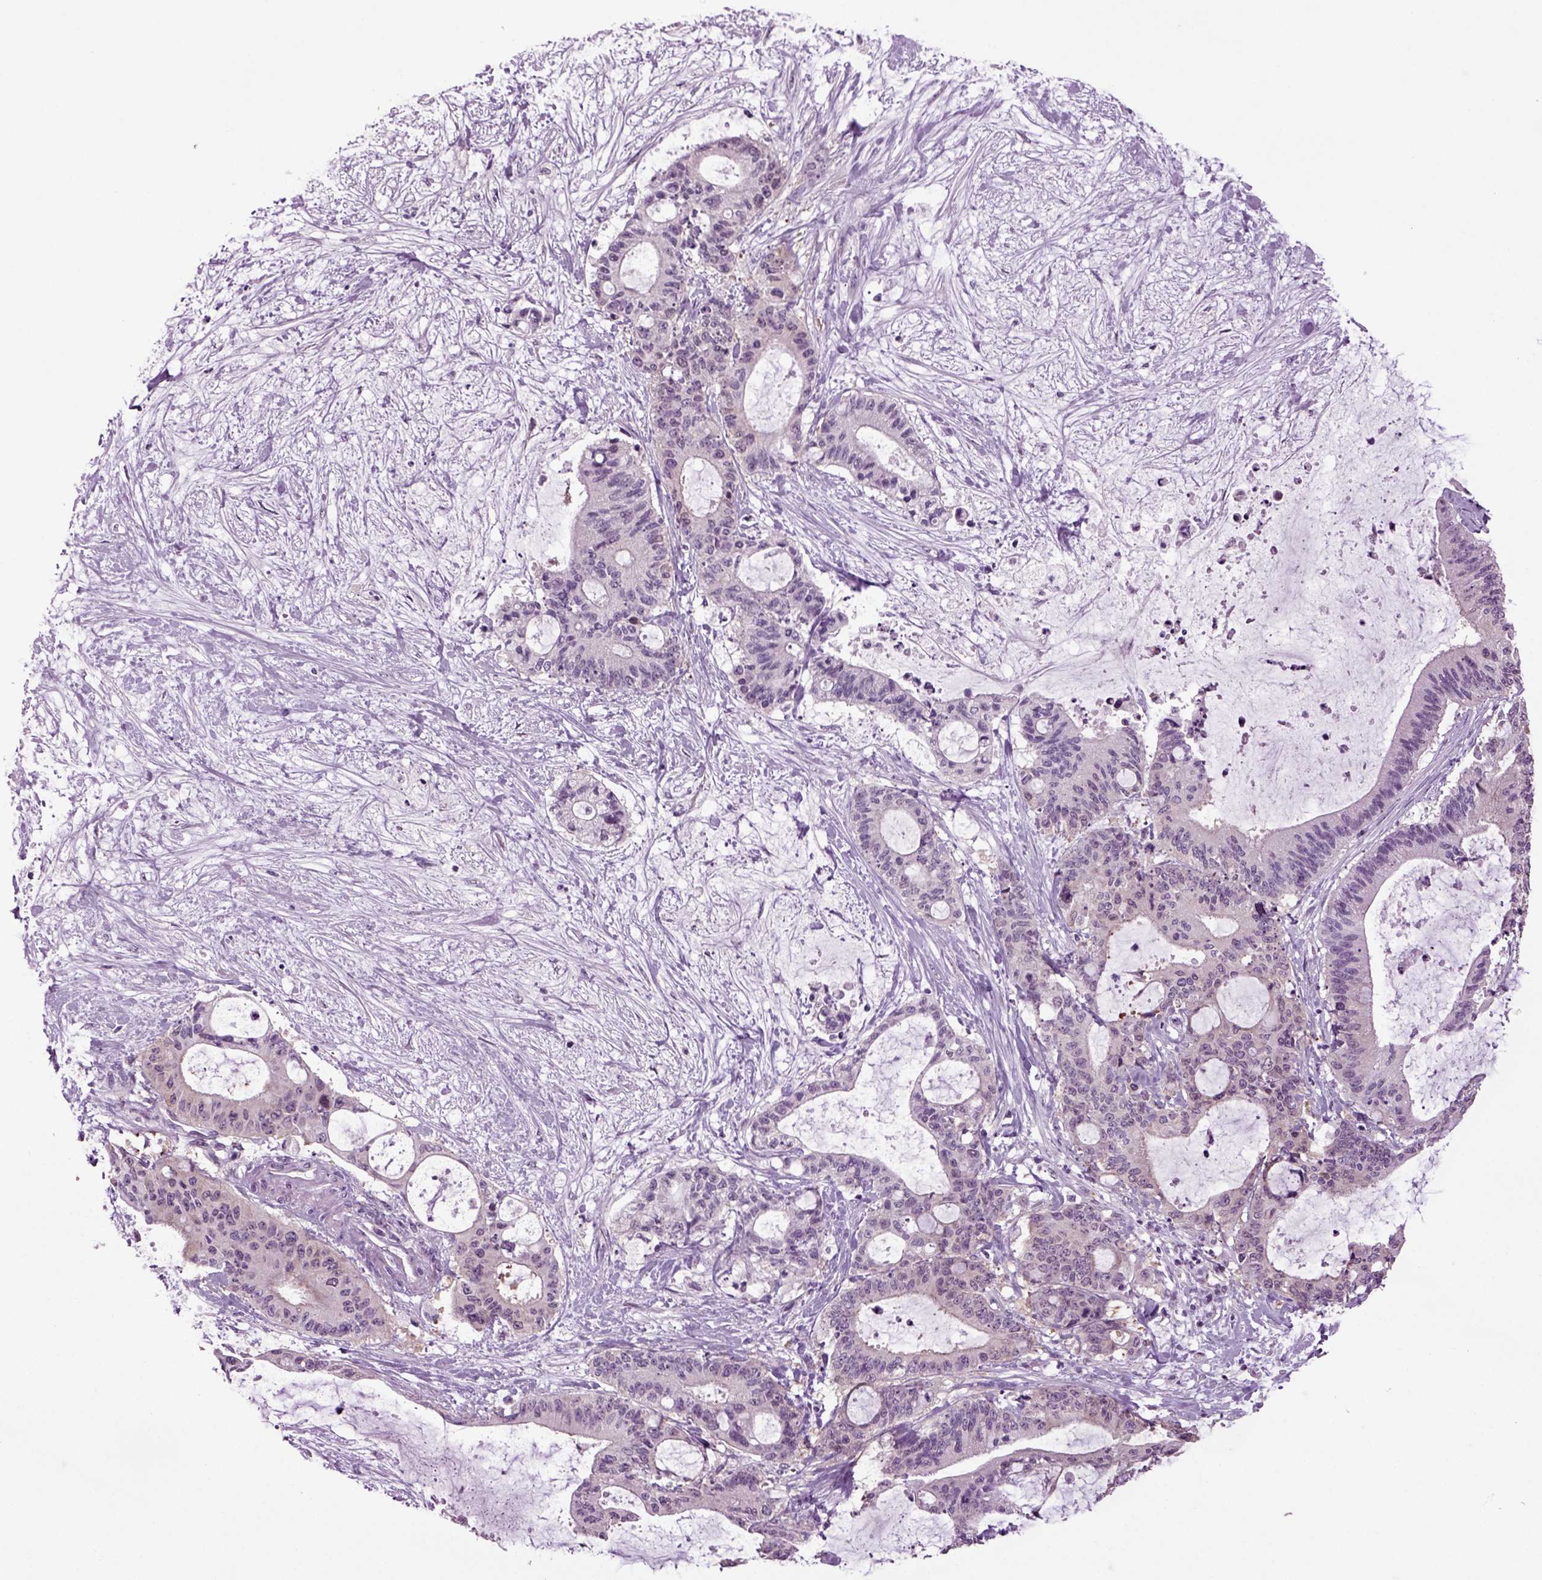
{"staining": {"intensity": "negative", "quantity": "none", "location": "none"}, "tissue": "liver cancer", "cell_type": "Tumor cells", "image_type": "cancer", "snomed": [{"axis": "morphology", "description": "Cholangiocarcinoma"}, {"axis": "topography", "description": "Liver"}], "caption": "This is a micrograph of immunohistochemistry staining of liver cancer, which shows no expression in tumor cells. (DAB immunohistochemistry (IHC) with hematoxylin counter stain).", "gene": "PLCH2", "patient": {"sex": "female", "age": 73}}